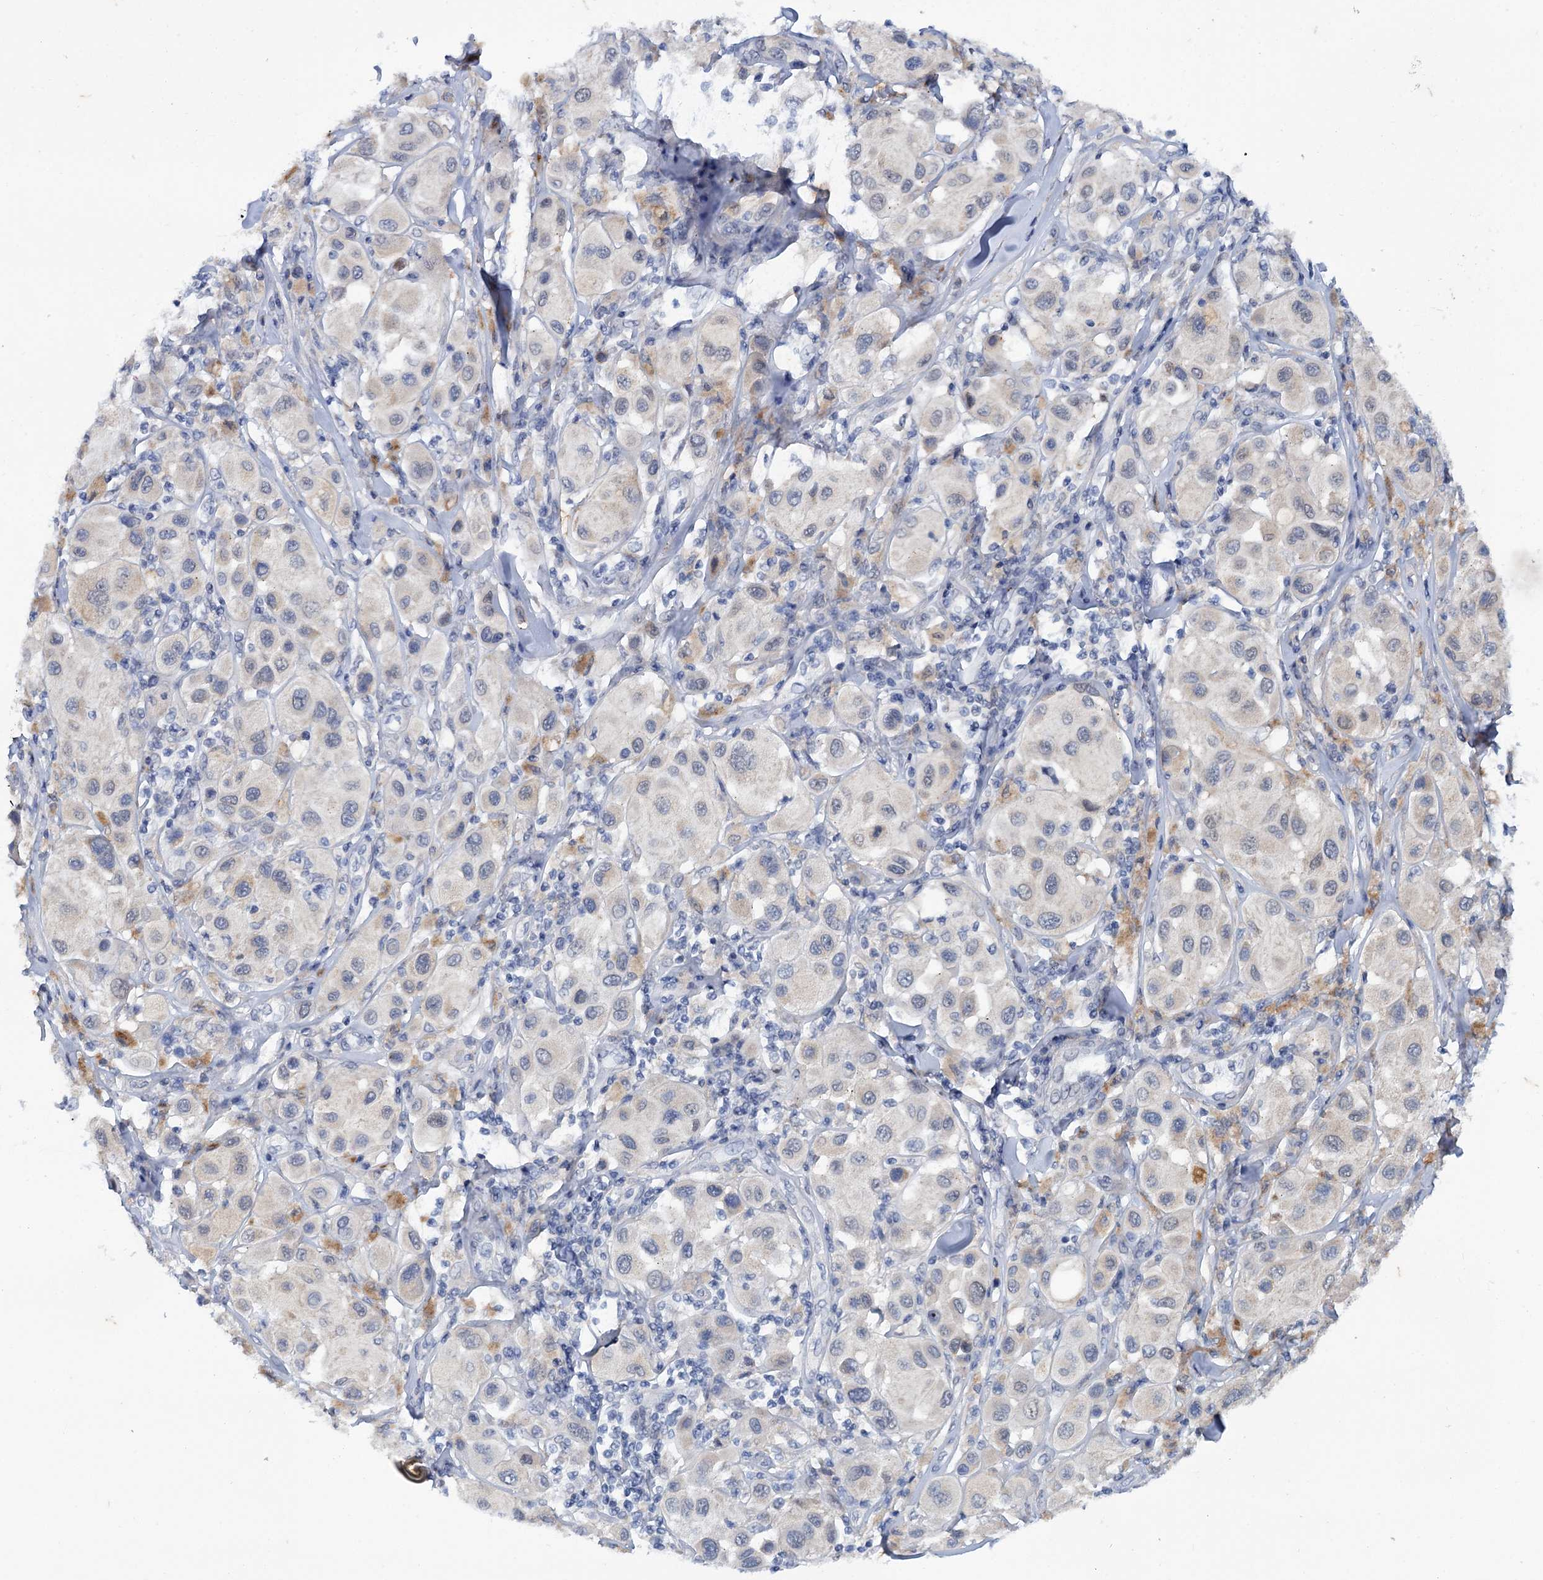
{"staining": {"intensity": "negative", "quantity": "none", "location": "none"}, "tissue": "melanoma", "cell_type": "Tumor cells", "image_type": "cancer", "snomed": [{"axis": "morphology", "description": "Malignant melanoma, Metastatic site"}, {"axis": "topography", "description": "Skin"}], "caption": "Immunohistochemistry (IHC) photomicrograph of human melanoma stained for a protein (brown), which displays no positivity in tumor cells.", "gene": "MID1IP1", "patient": {"sex": "male", "age": 41}}